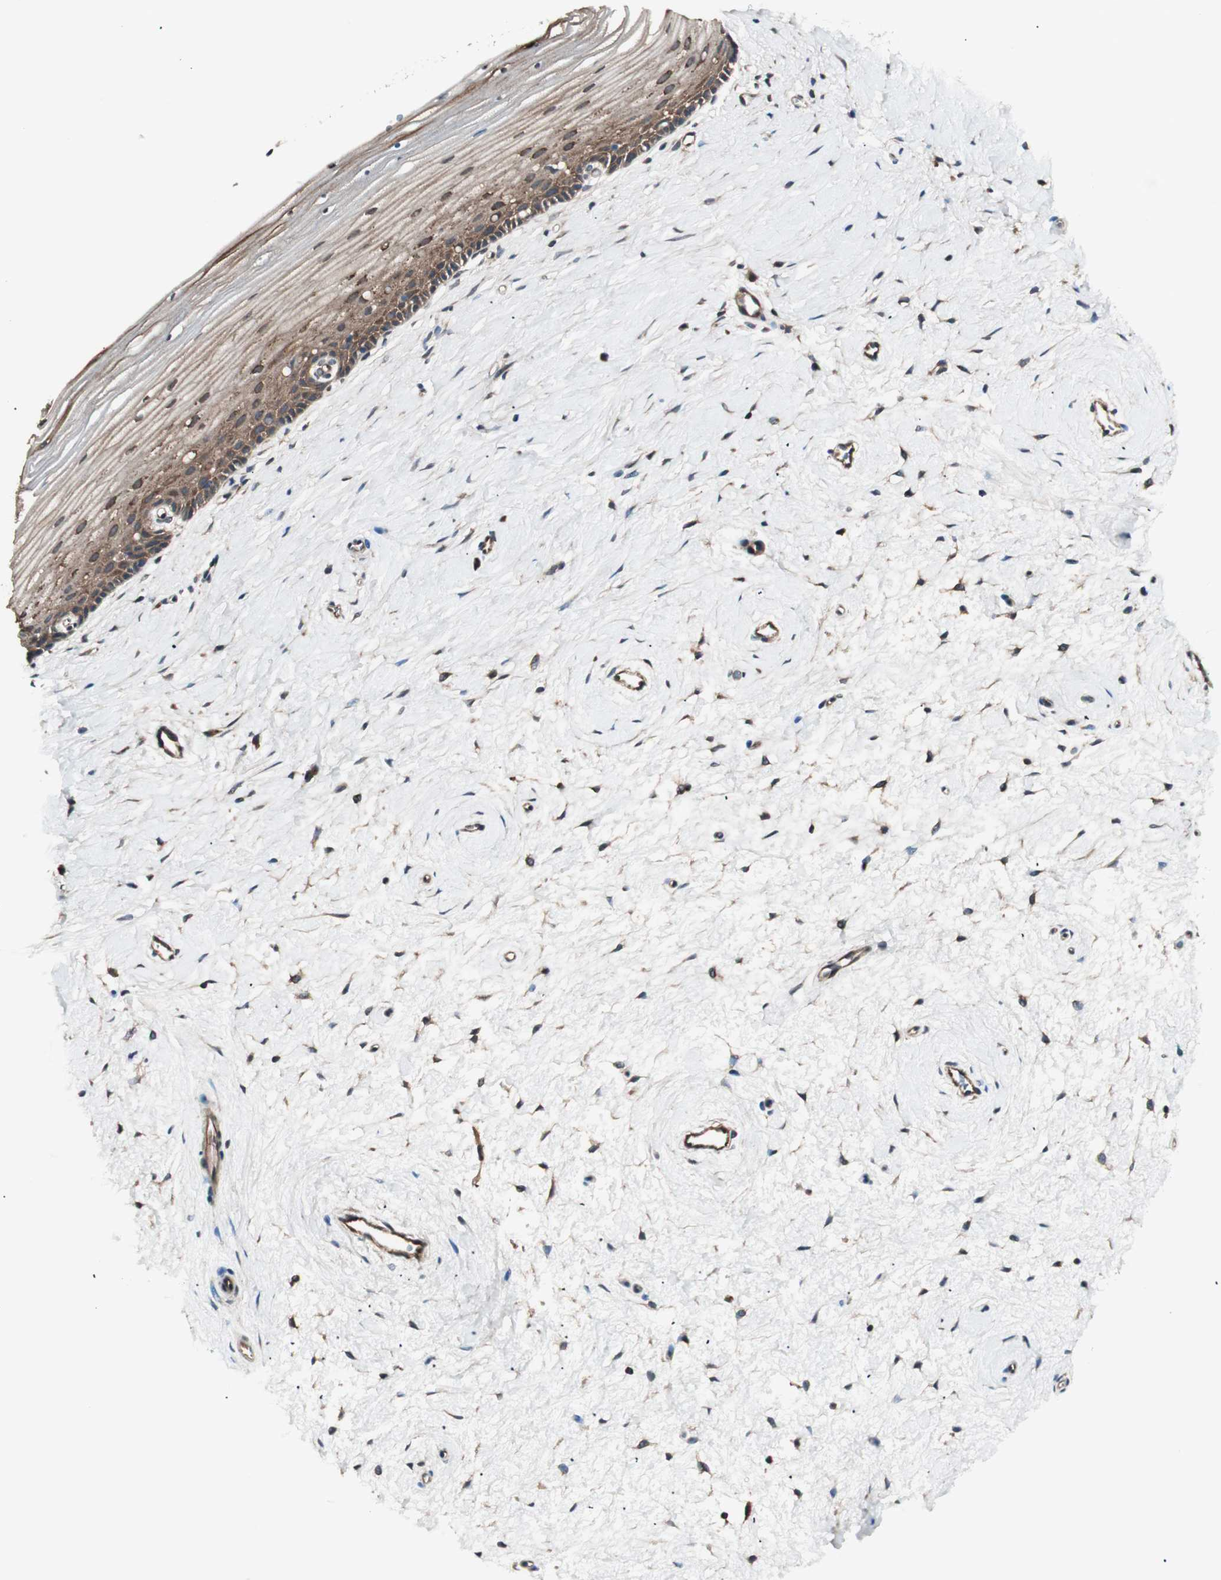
{"staining": {"intensity": "strong", "quantity": ">75%", "location": "cytoplasmic/membranous"}, "tissue": "cervix", "cell_type": "Glandular cells", "image_type": "normal", "snomed": [{"axis": "morphology", "description": "Normal tissue, NOS"}, {"axis": "topography", "description": "Cervix"}], "caption": "This is an image of immunohistochemistry staining of unremarkable cervix, which shows strong staining in the cytoplasmic/membranous of glandular cells.", "gene": "TSG101", "patient": {"sex": "female", "age": 39}}